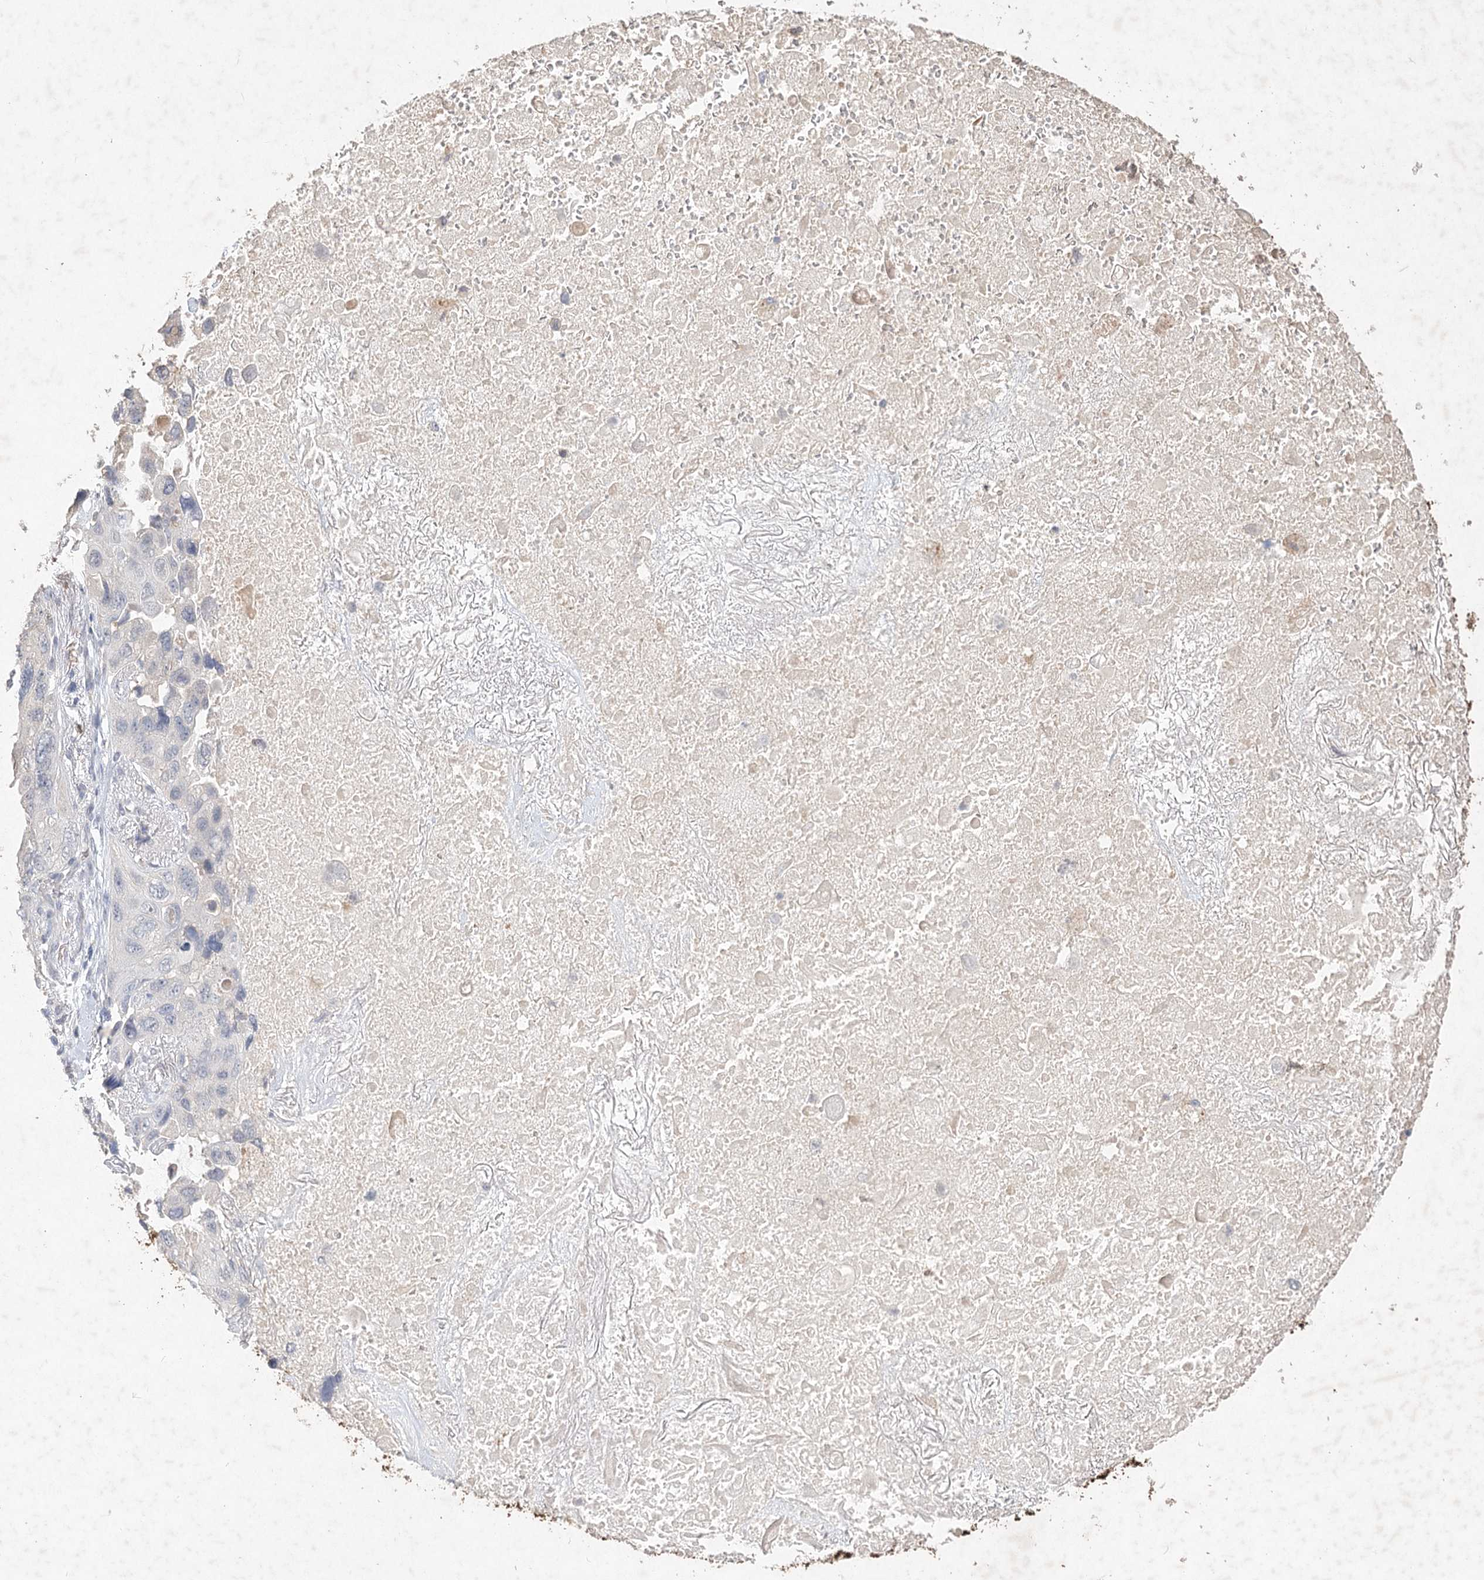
{"staining": {"intensity": "negative", "quantity": "none", "location": "none"}, "tissue": "lung cancer", "cell_type": "Tumor cells", "image_type": "cancer", "snomed": [{"axis": "morphology", "description": "Squamous cell carcinoma, NOS"}, {"axis": "topography", "description": "Lung"}], "caption": "Immunohistochemistry histopathology image of neoplastic tissue: human lung cancer stained with DAB demonstrates no significant protein positivity in tumor cells.", "gene": "ARSI", "patient": {"sex": "female", "age": 73}}